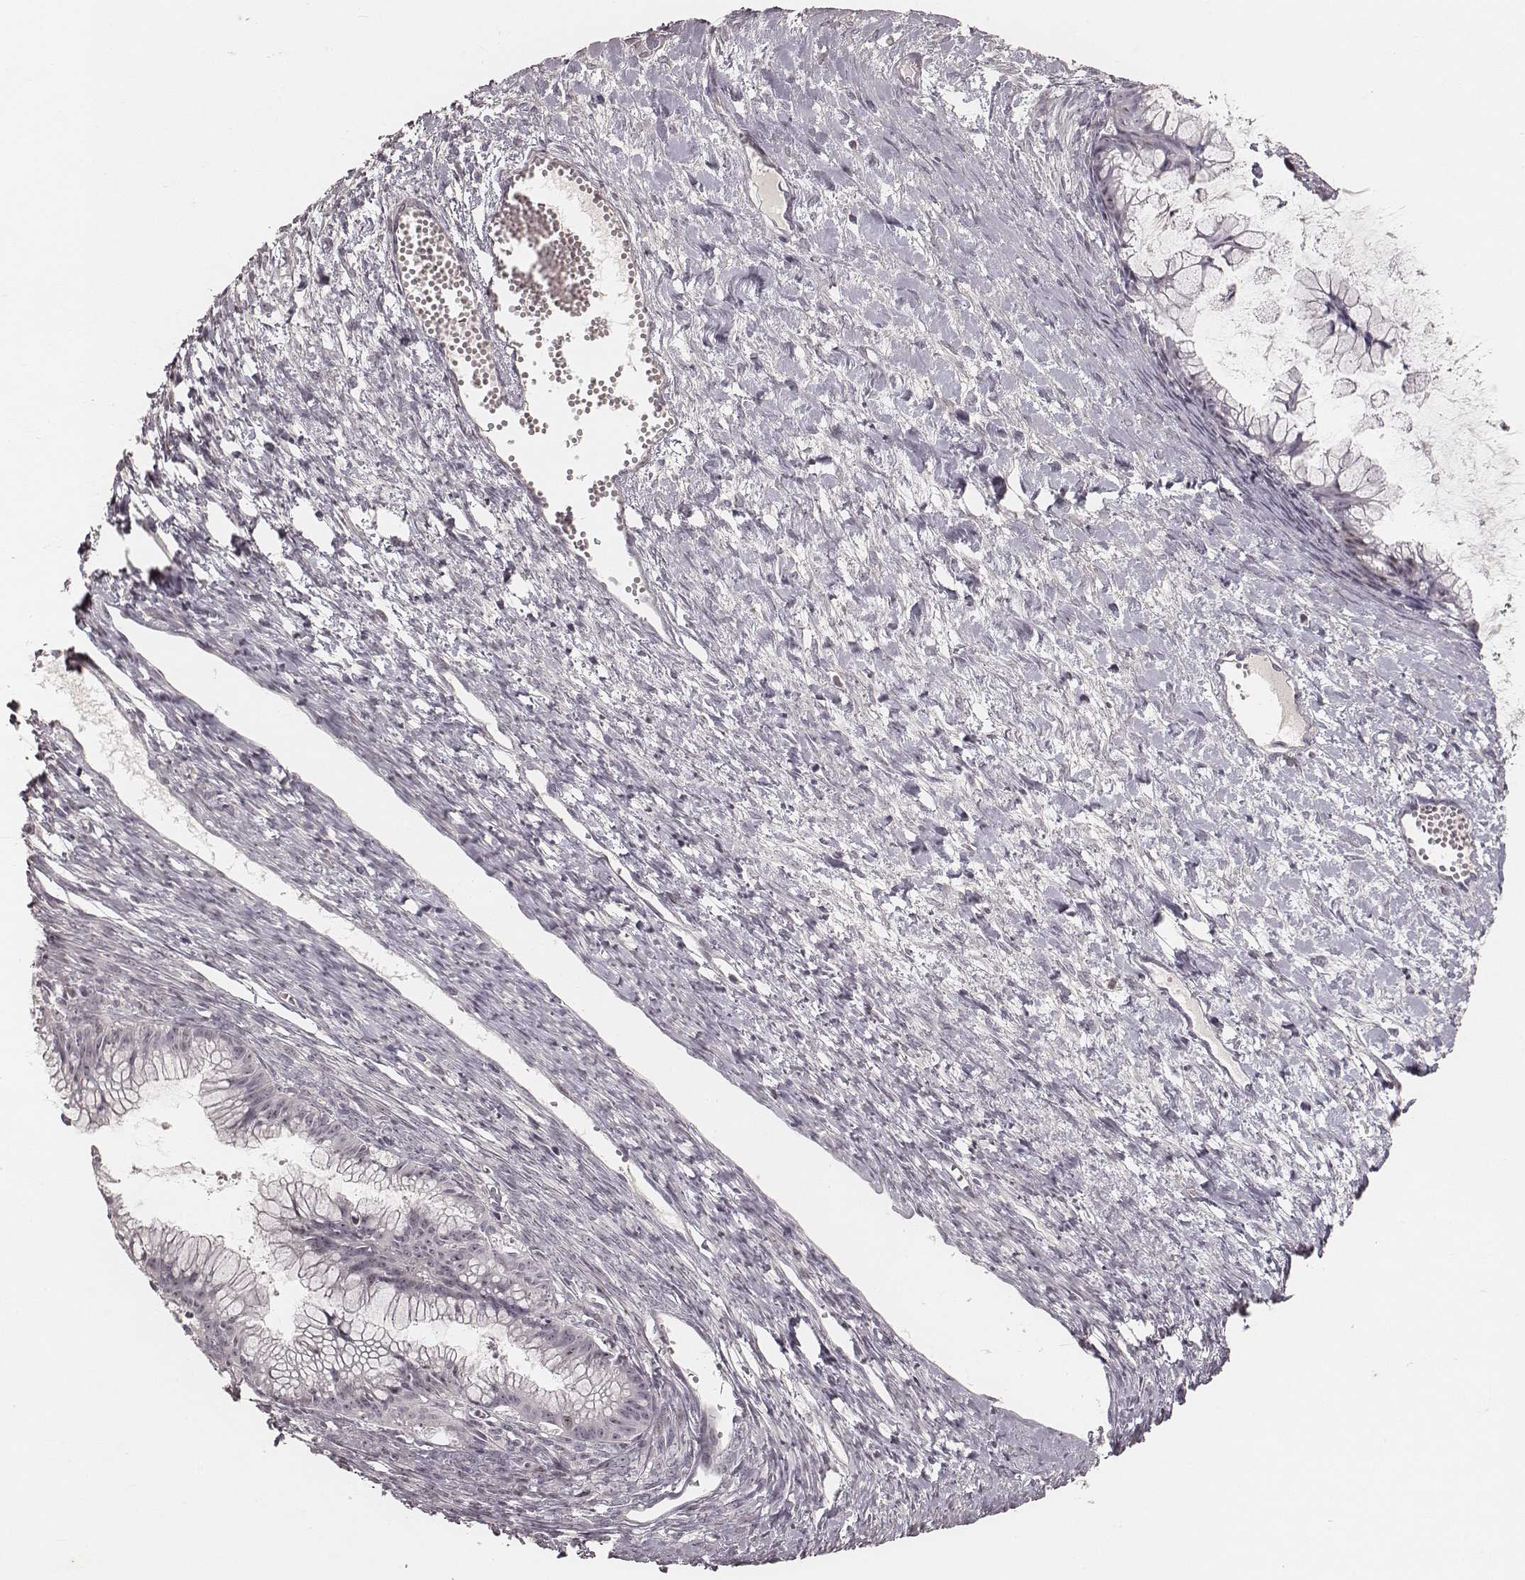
{"staining": {"intensity": "negative", "quantity": "none", "location": "none"}, "tissue": "ovarian cancer", "cell_type": "Tumor cells", "image_type": "cancer", "snomed": [{"axis": "morphology", "description": "Cystadenocarcinoma, mucinous, NOS"}, {"axis": "topography", "description": "Ovary"}], "caption": "Ovarian cancer was stained to show a protein in brown. There is no significant positivity in tumor cells.", "gene": "MADCAM1", "patient": {"sex": "female", "age": 41}}